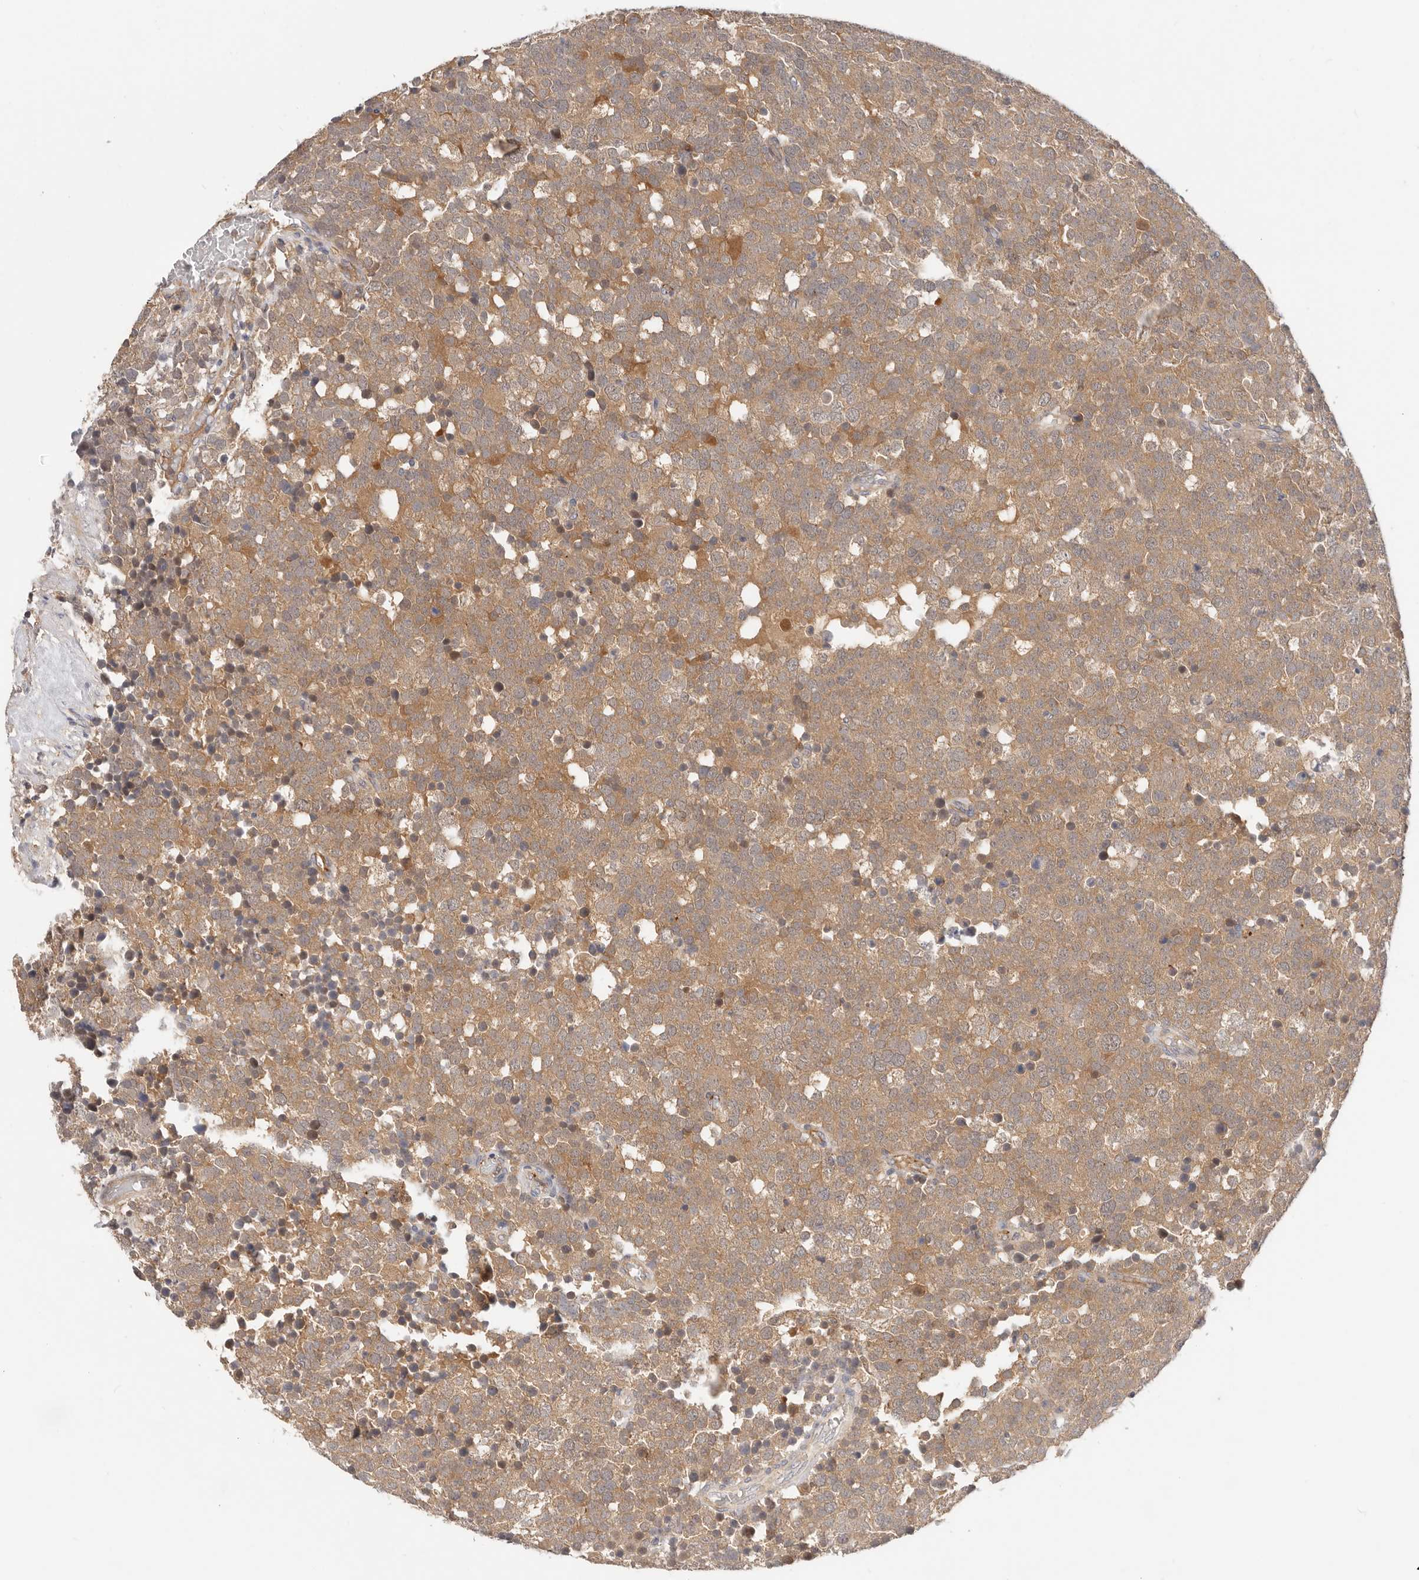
{"staining": {"intensity": "moderate", "quantity": ">75%", "location": "cytoplasmic/membranous"}, "tissue": "testis cancer", "cell_type": "Tumor cells", "image_type": "cancer", "snomed": [{"axis": "morphology", "description": "Seminoma, NOS"}, {"axis": "topography", "description": "Testis"}], "caption": "DAB immunohistochemical staining of human testis cancer reveals moderate cytoplasmic/membranous protein positivity in approximately >75% of tumor cells.", "gene": "DTNBP1", "patient": {"sex": "male", "age": 71}}